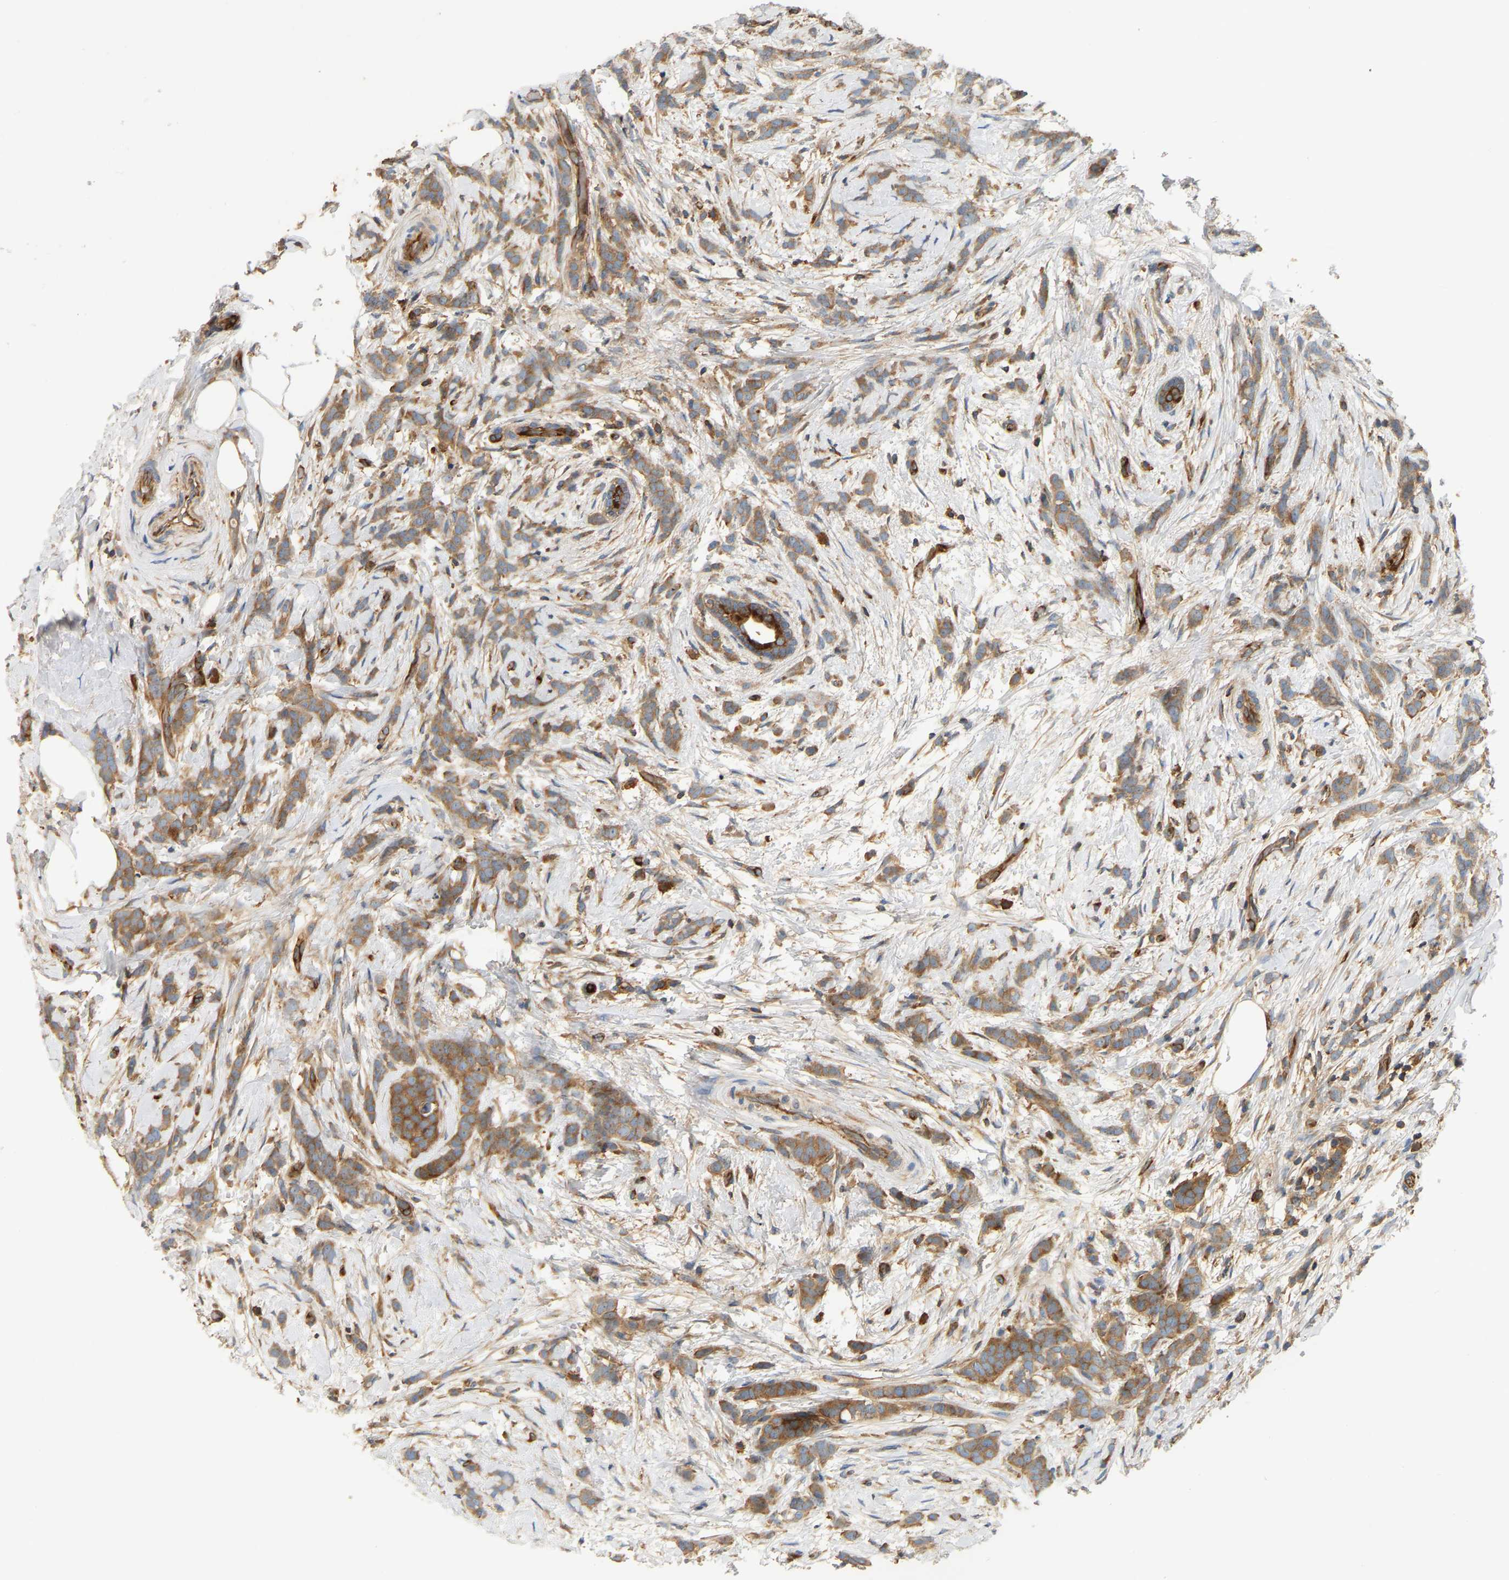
{"staining": {"intensity": "moderate", "quantity": ">75%", "location": "cytoplasmic/membranous"}, "tissue": "breast cancer", "cell_type": "Tumor cells", "image_type": "cancer", "snomed": [{"axis": "morphology", "description": "Lobular carcinoma, in situ"}, {"axis": "morphology", "description": "Lobular carcinoma"}, {"axis": "topography", "description": "Breast"}], "caption": "A high-resolution photomicrograph shows IHC staining of breast cancer (lobular carcinoma), which shows moderate cytoplasmic/membranous expression in approximately >75% of tumor cells. Ihc stains the protein in brown and the nuclei are stained blue.", "gene": "AKAP13", "patient": {"sex": "female", "age": 41}}